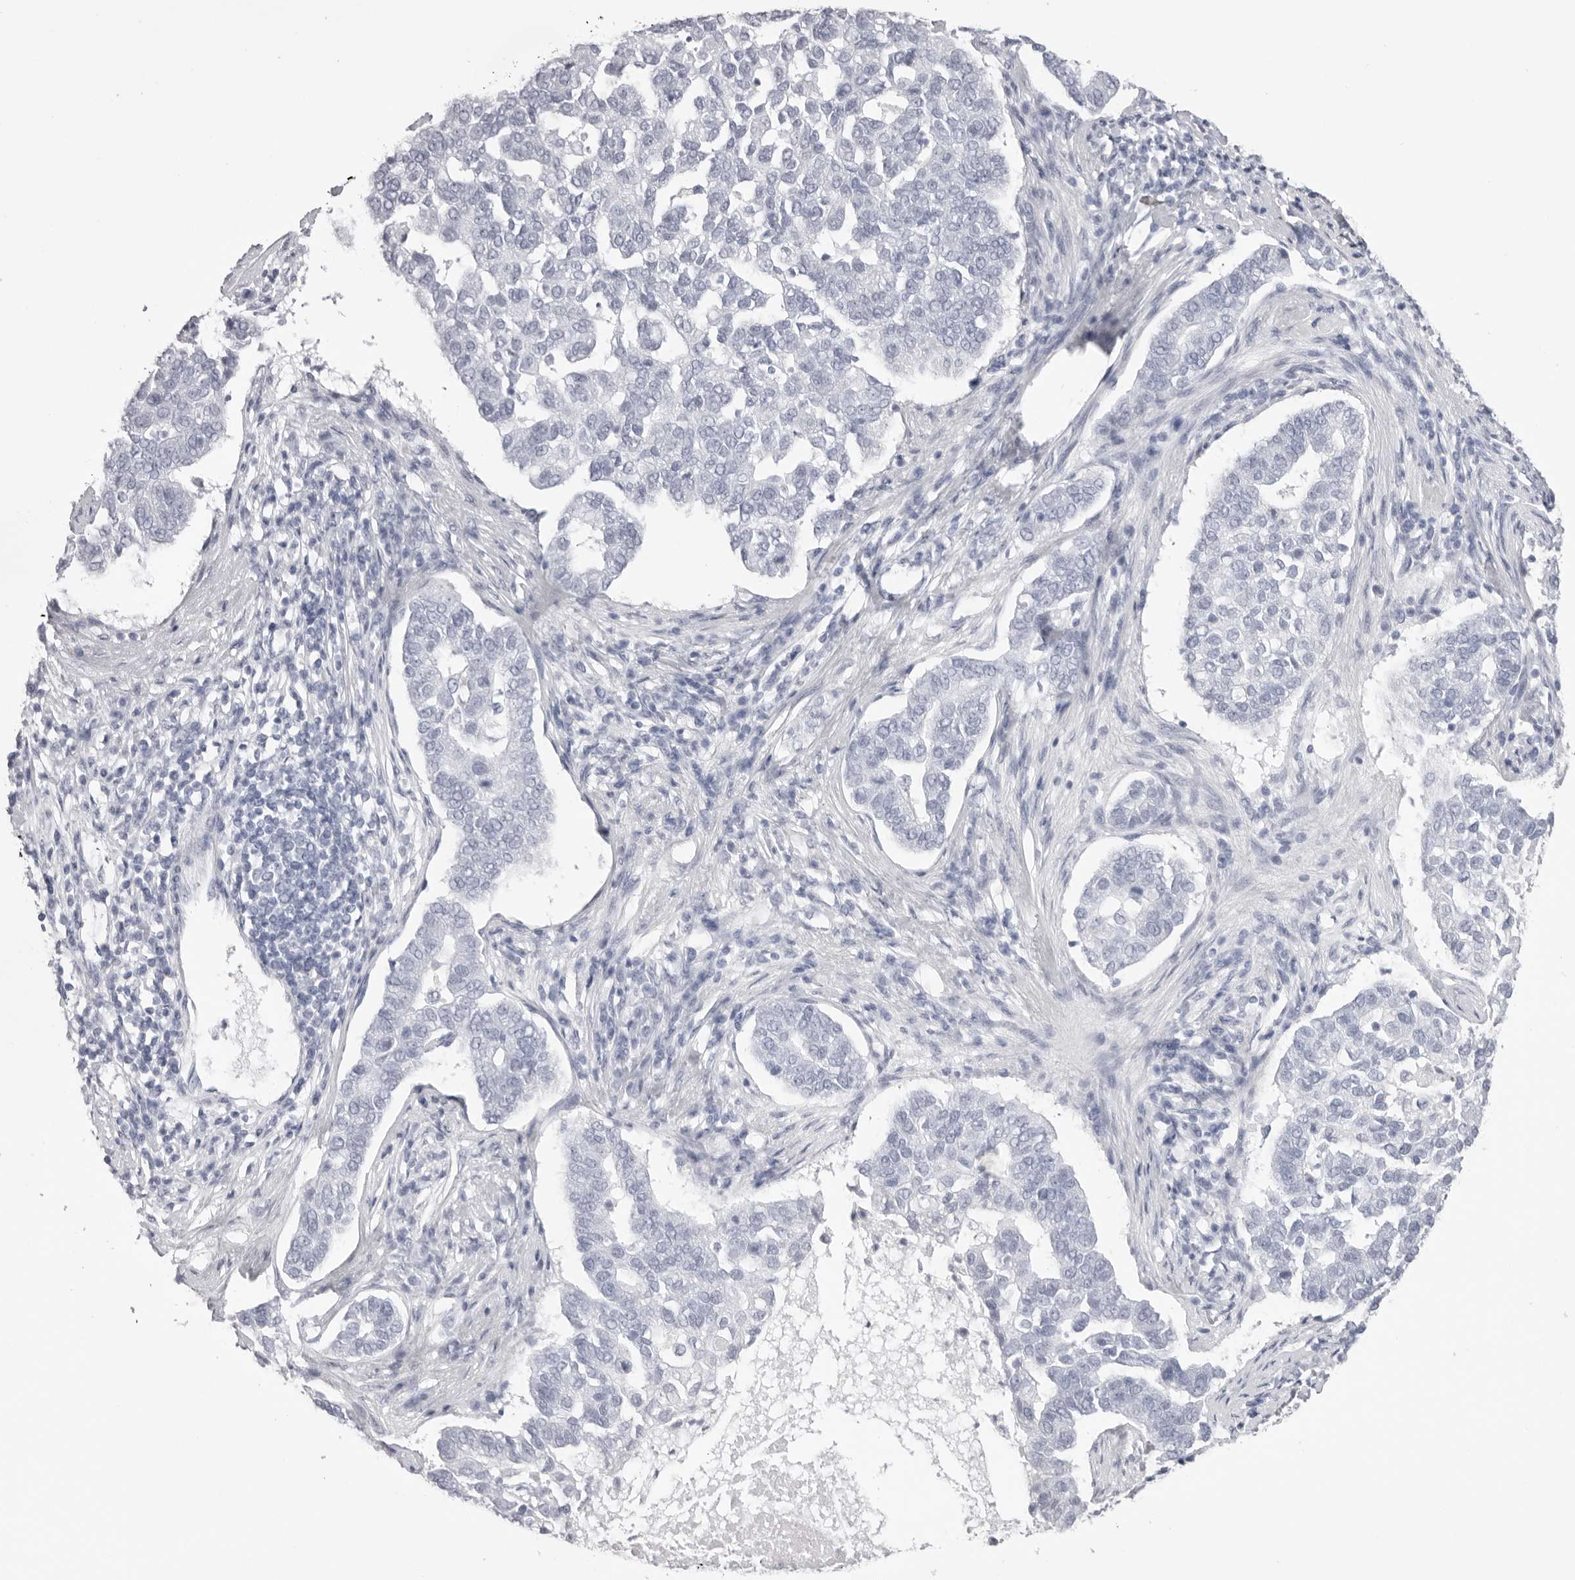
{"staining": {"intensity": "negative", "quantity": "none", "location": "none"}, "tissue": "pancreatic cancer", "cell_type": "Tumor cells", "image_type": "cancer", "snomed": [{"axis": "morphology", "description": "Adenocarcinoma, NOS"}, {"axis": "topography", "description": "Pancreas"}], "caption": "DAB (3,3'-diaminobenzidine) immunohistochemical staining of pancreatic cancer (adenocarcinoma) exhibits no significant expression in tumor cells.", "gene": "TMOD4", "patient": {"sex": "female", "age": 61}}